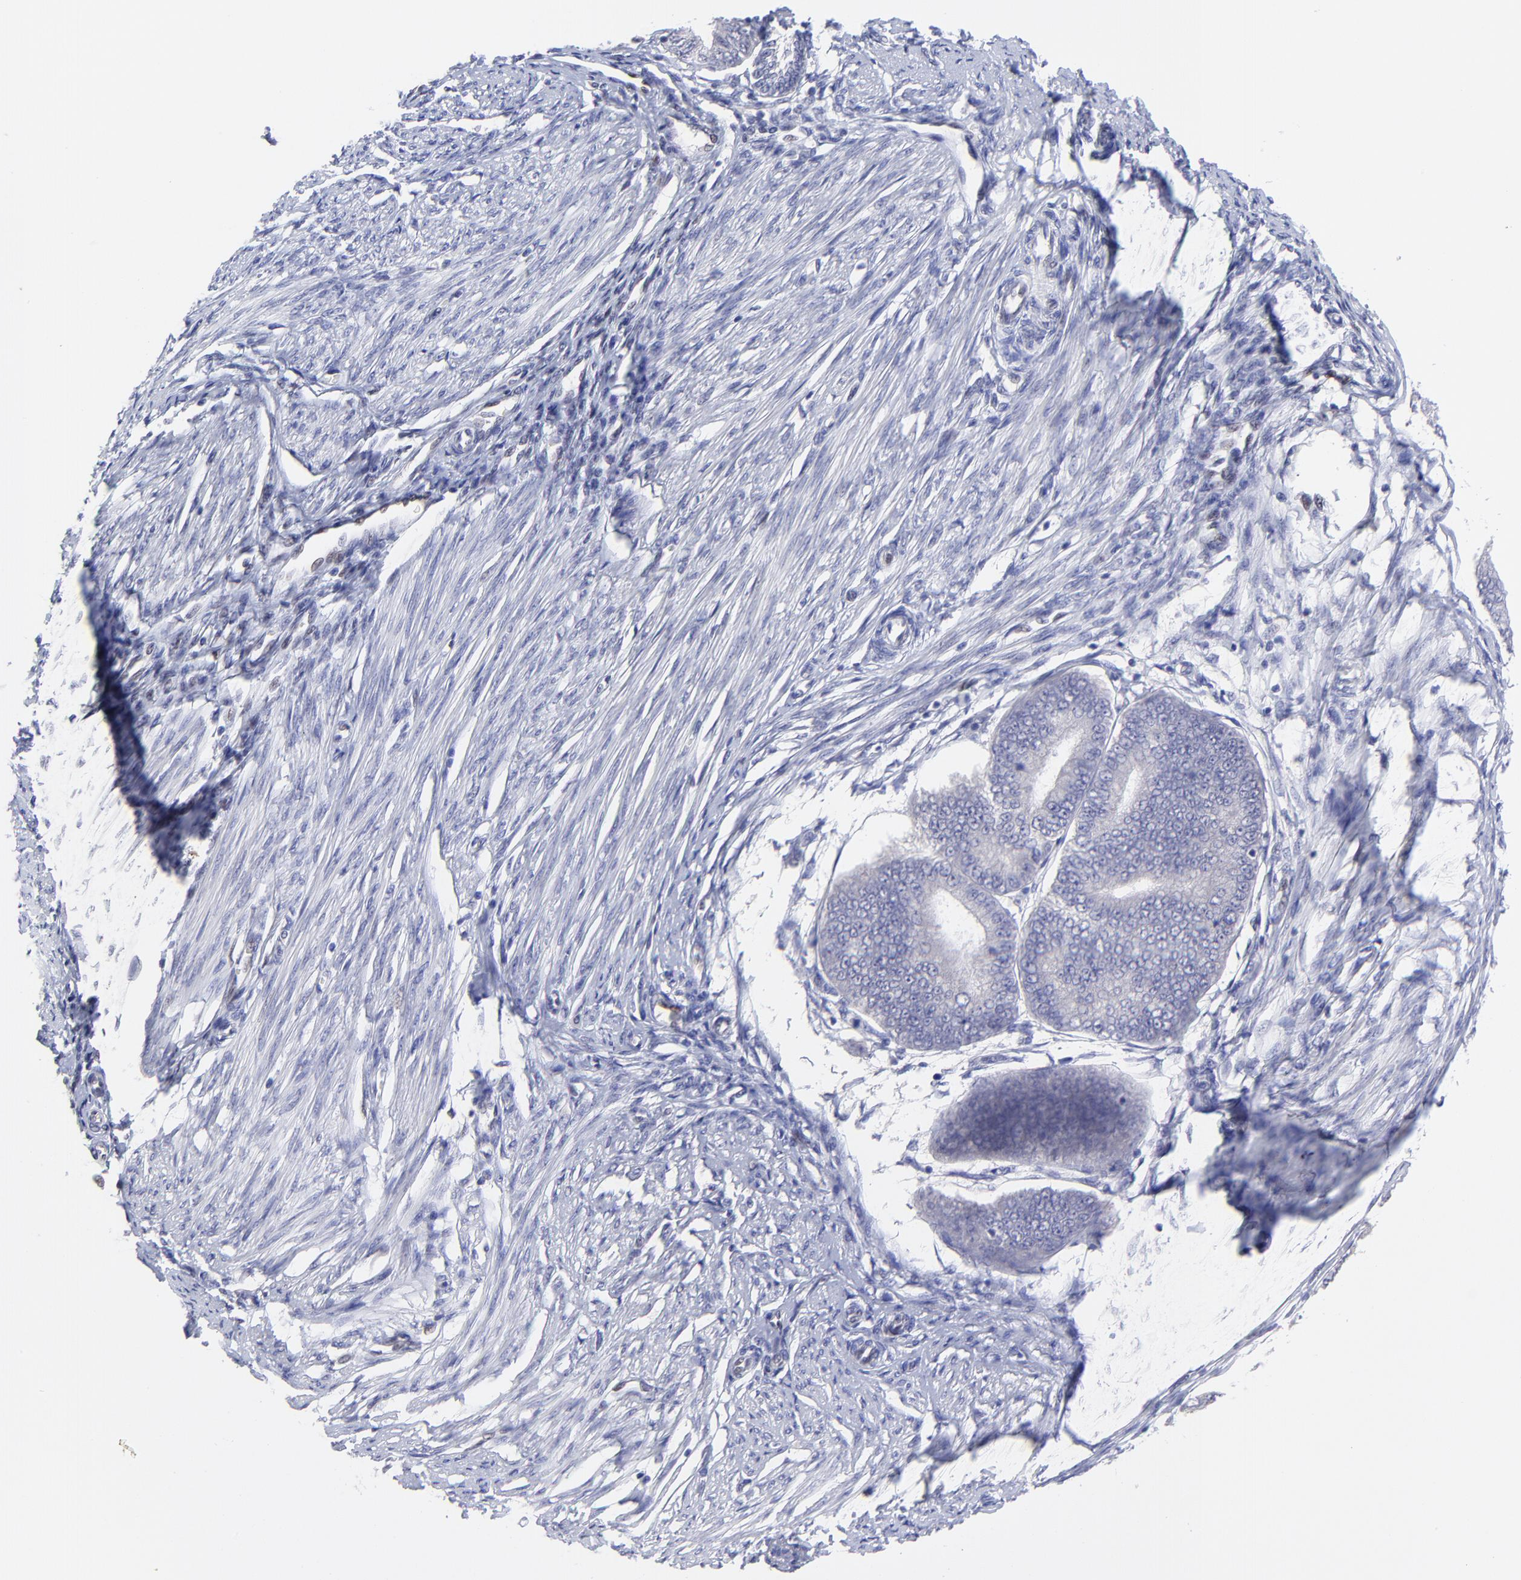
{"staining": {"intensity": "negative", "quantity": "none", "location": "none"}, "tissue": "endometrial cancer", "cell_type": "Tumor cells", "image_type": "cancer", "snomed": [{"axis": "morphology", "description": "Adenocarcinoma, NOS"}, {"axis": "topography", "description": "Endometrium"}], "caption": "Tumor cells show no significant protein positivity in adenocarcinoma (endometrial).", "gene": "KLF4", "patient": {"sex": "female", "age": 63}}